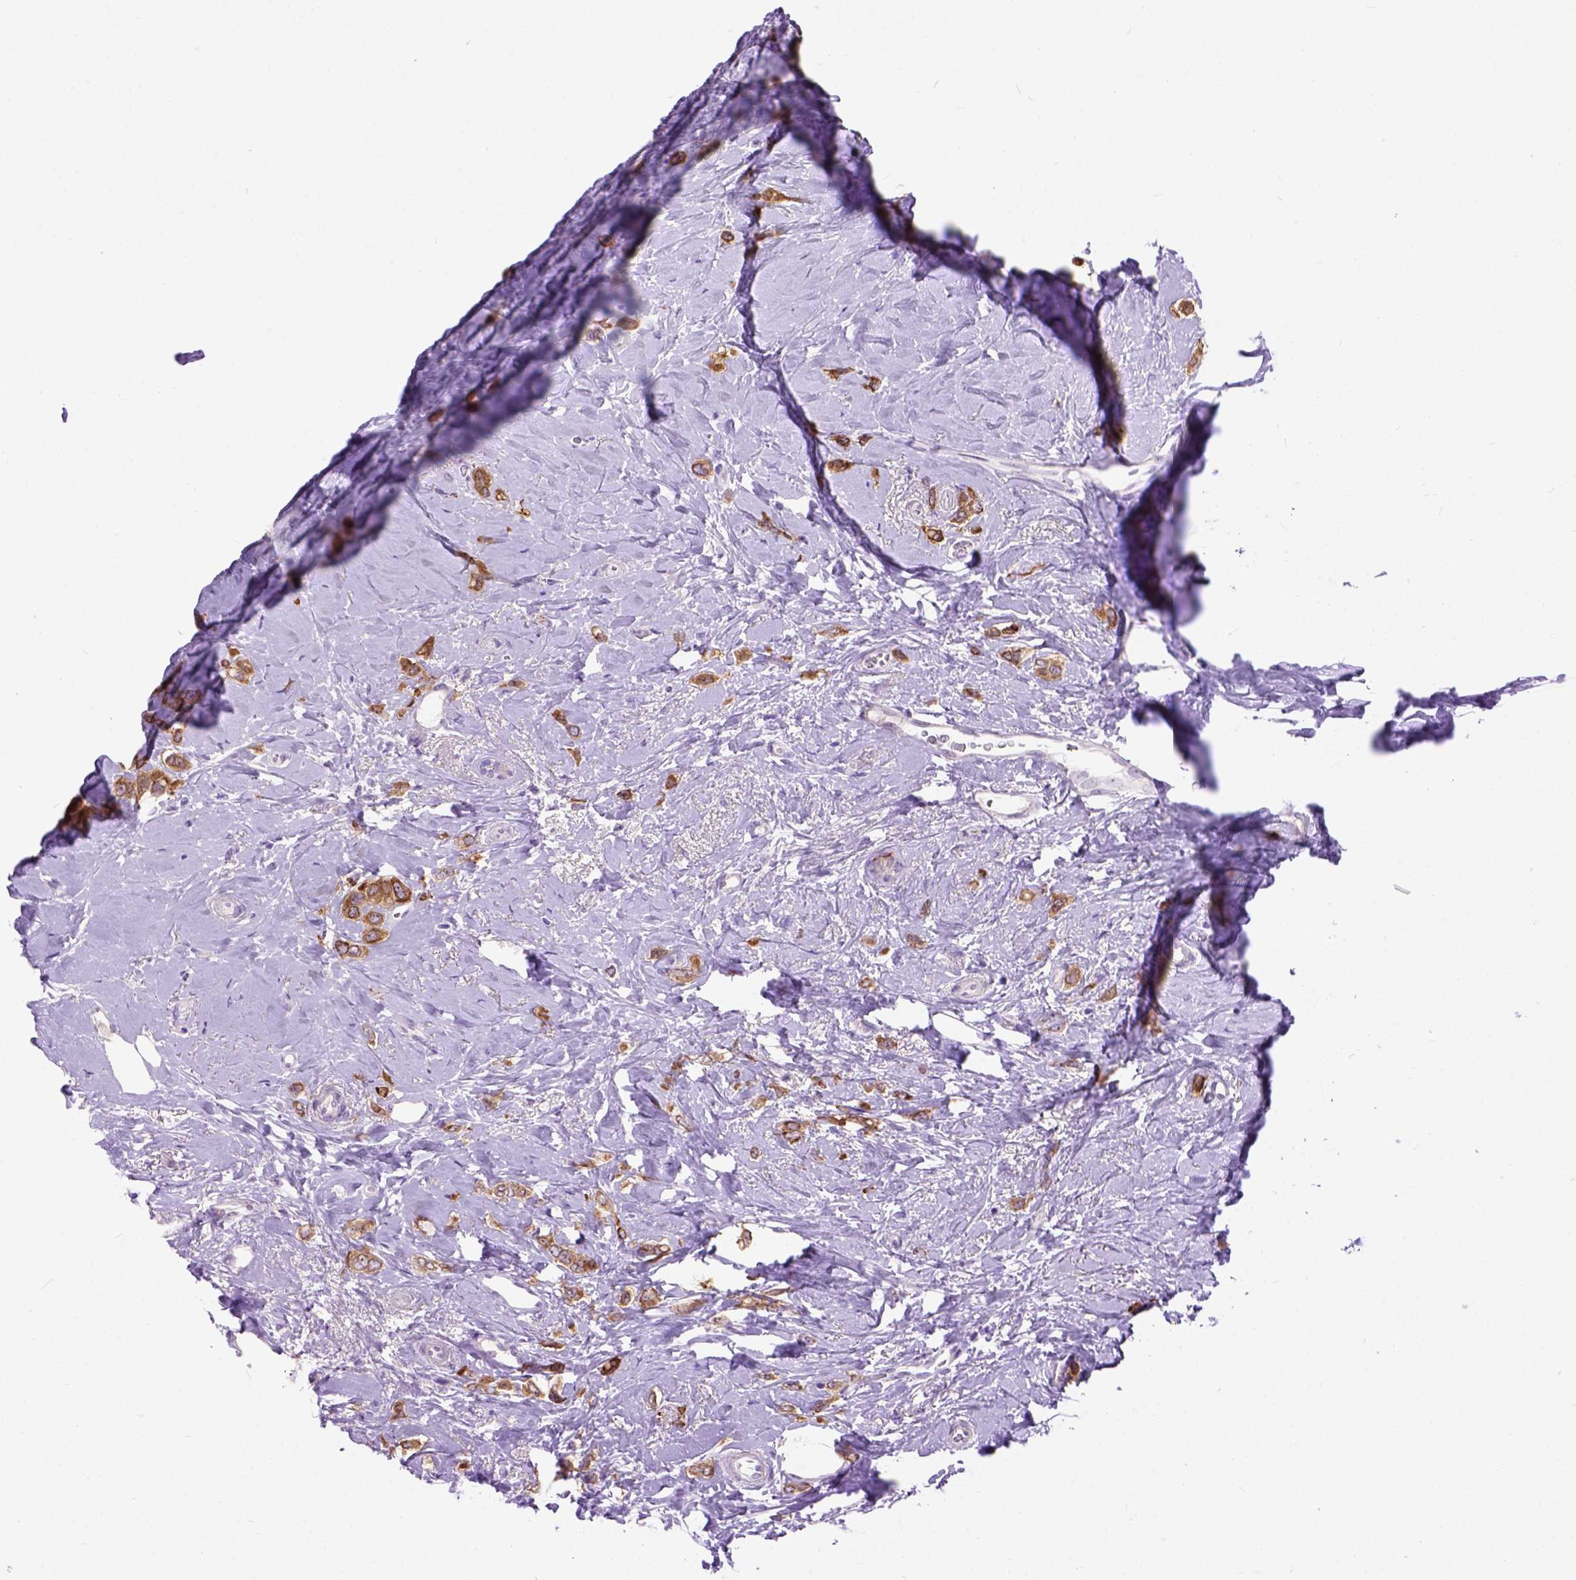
{"staining": {"intensity": "strong", "quantity": ">75%", "location": "cytoplasmic/membranous"}, "tissue": "breast cancer", "cell_type": "Tumor cells", "image_type": "cancer", "snomed": [{"axis": "morphology", "description": "Lobular carcinoma"}, {"axis": "topography", "description": "Breast"}], "caption": "An image of breast cancer stained for a protein shows strong cytoplasmic/membranous brown staining in tumor cells.", "gene": "MAPT", "patient": {"sex": "female", "age": 66}}